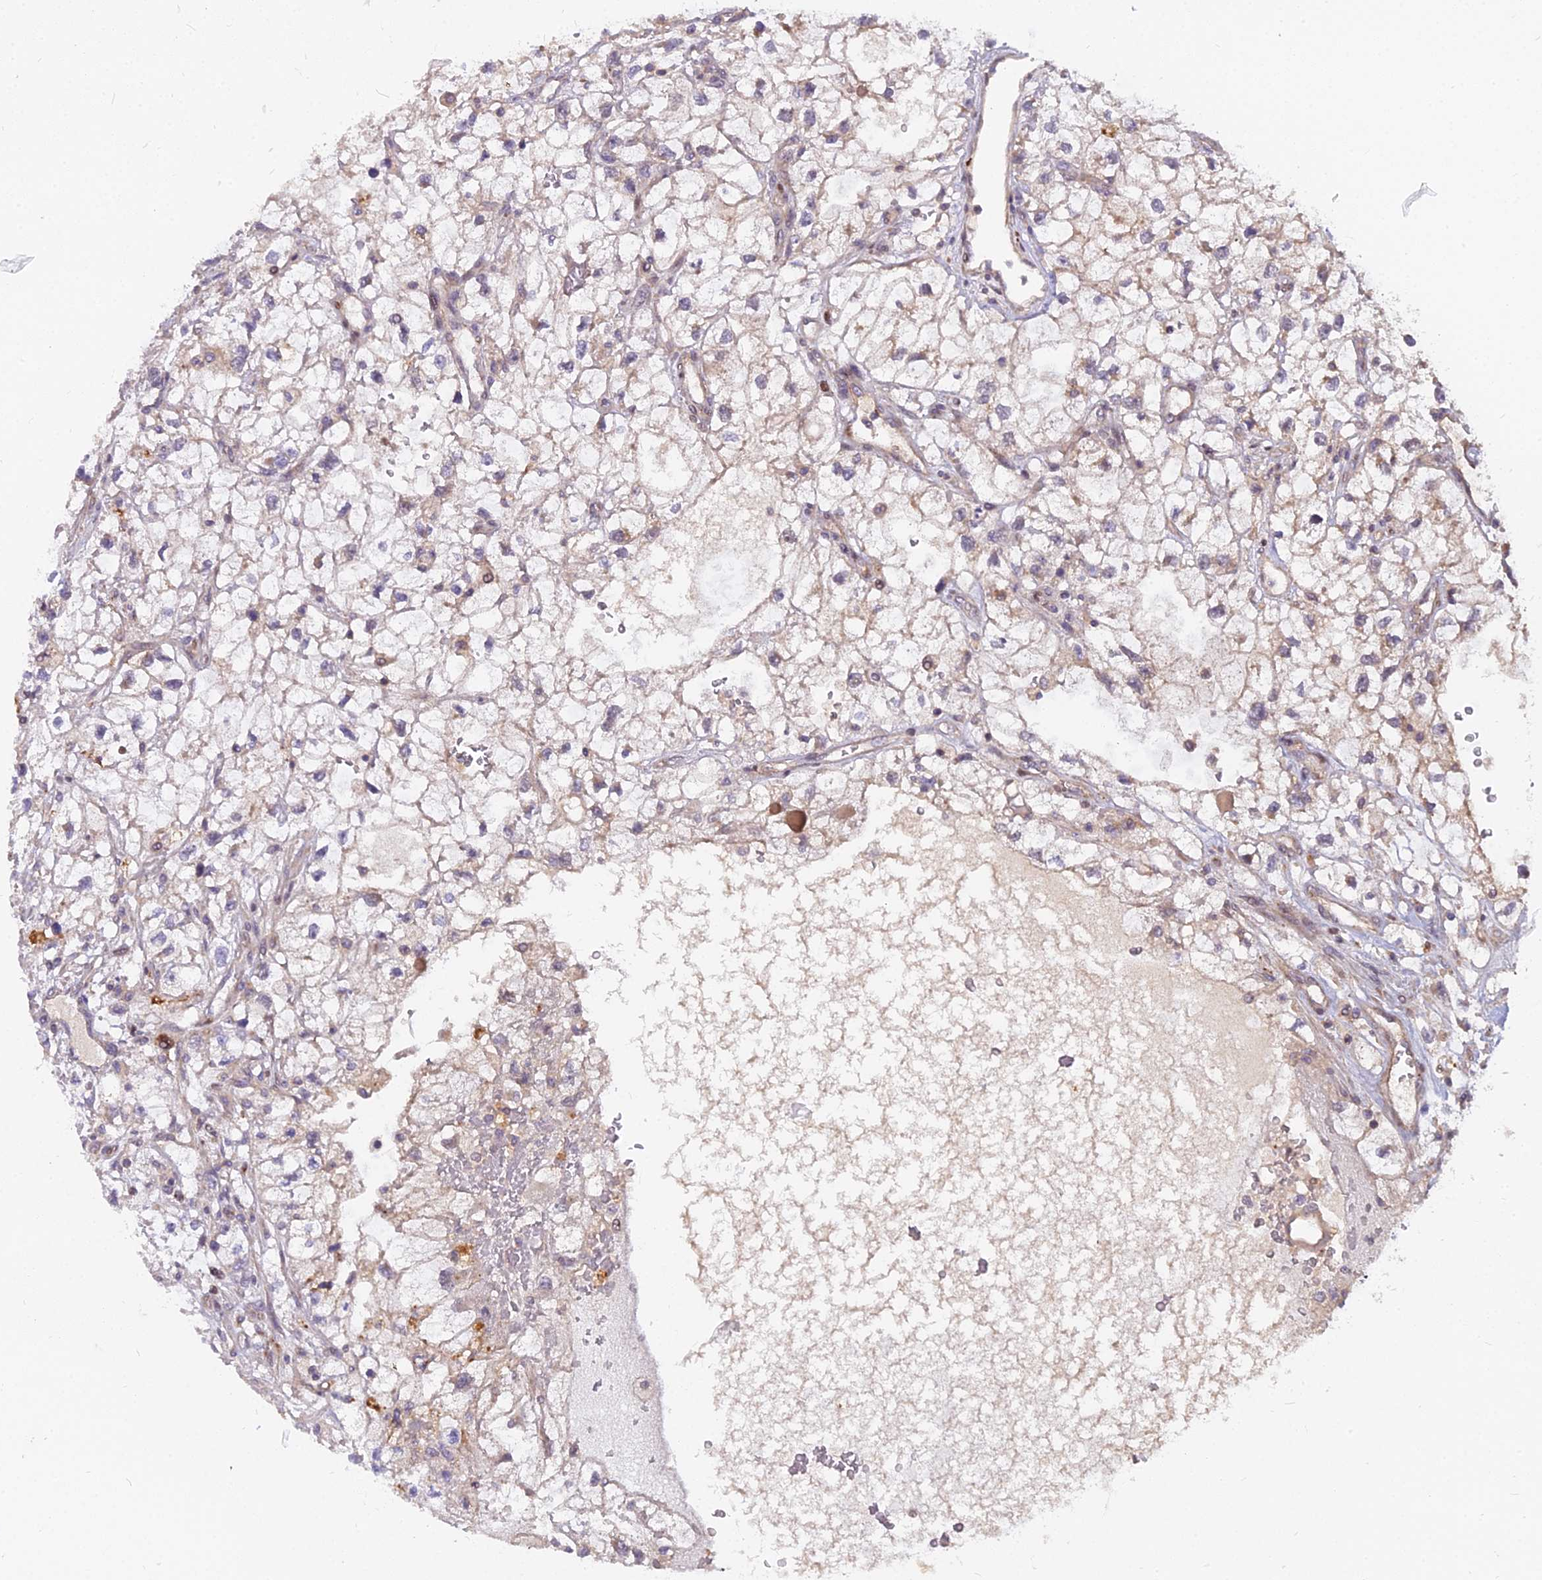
{"staining": {"intensity": "weak", "quantity": "<25%", "location": "cytoplasmic/membranous"}, "tissue": "renal cancer", "cell_type": "Tumor cells", "image_type": "cancer", "snomed": [{"axis": "morphology", "description": "Adenocarcinoma, NOS"}, {"axis": "topography", "description": "Kidney"}], "caption": "A high-resolution histopathology image shows IHC staining of renal cancer (adenocarcinoma), which exhibits no significant positivity in tumor cells.", "gene": "GLYATL3", "patient": {"sex": "male", "age": 59}}